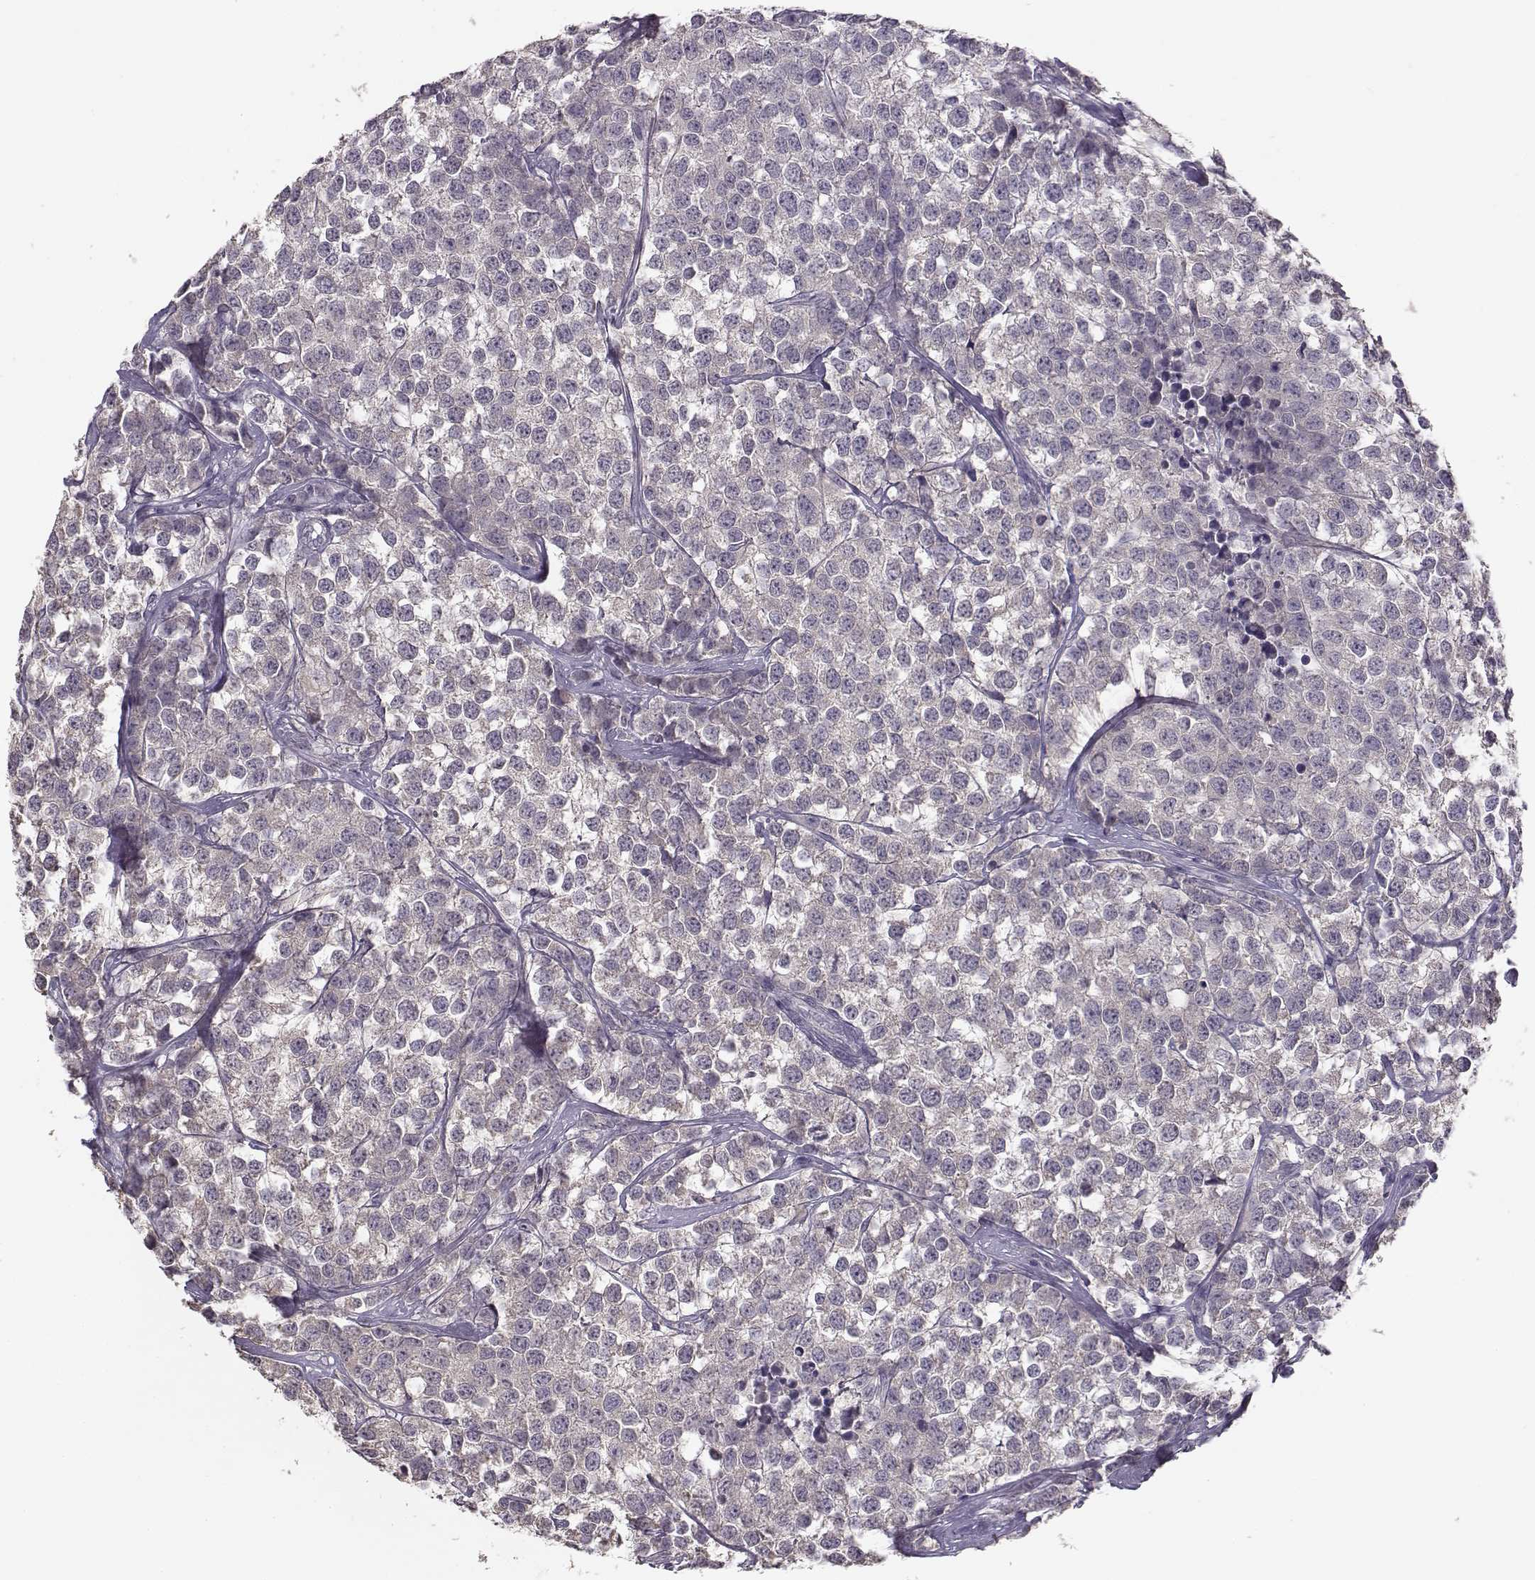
{"staining": {"intensity": "negative", "quantity": "none", "location": "none"}, "tissue": "testis cancer", "cell_type": "Tumor cells", "image_type": "cancer", "snomed": [{"axis": "morphology", "description": "Seminoma, NOS"}, {"axis": "topography", "description": "Testis"}], "caption": "Protein analysis of testis cancer exhibits no significant staining in tumor cells.", "gene": "UROC1", "patient": {"sex": "male", "age": 59}}